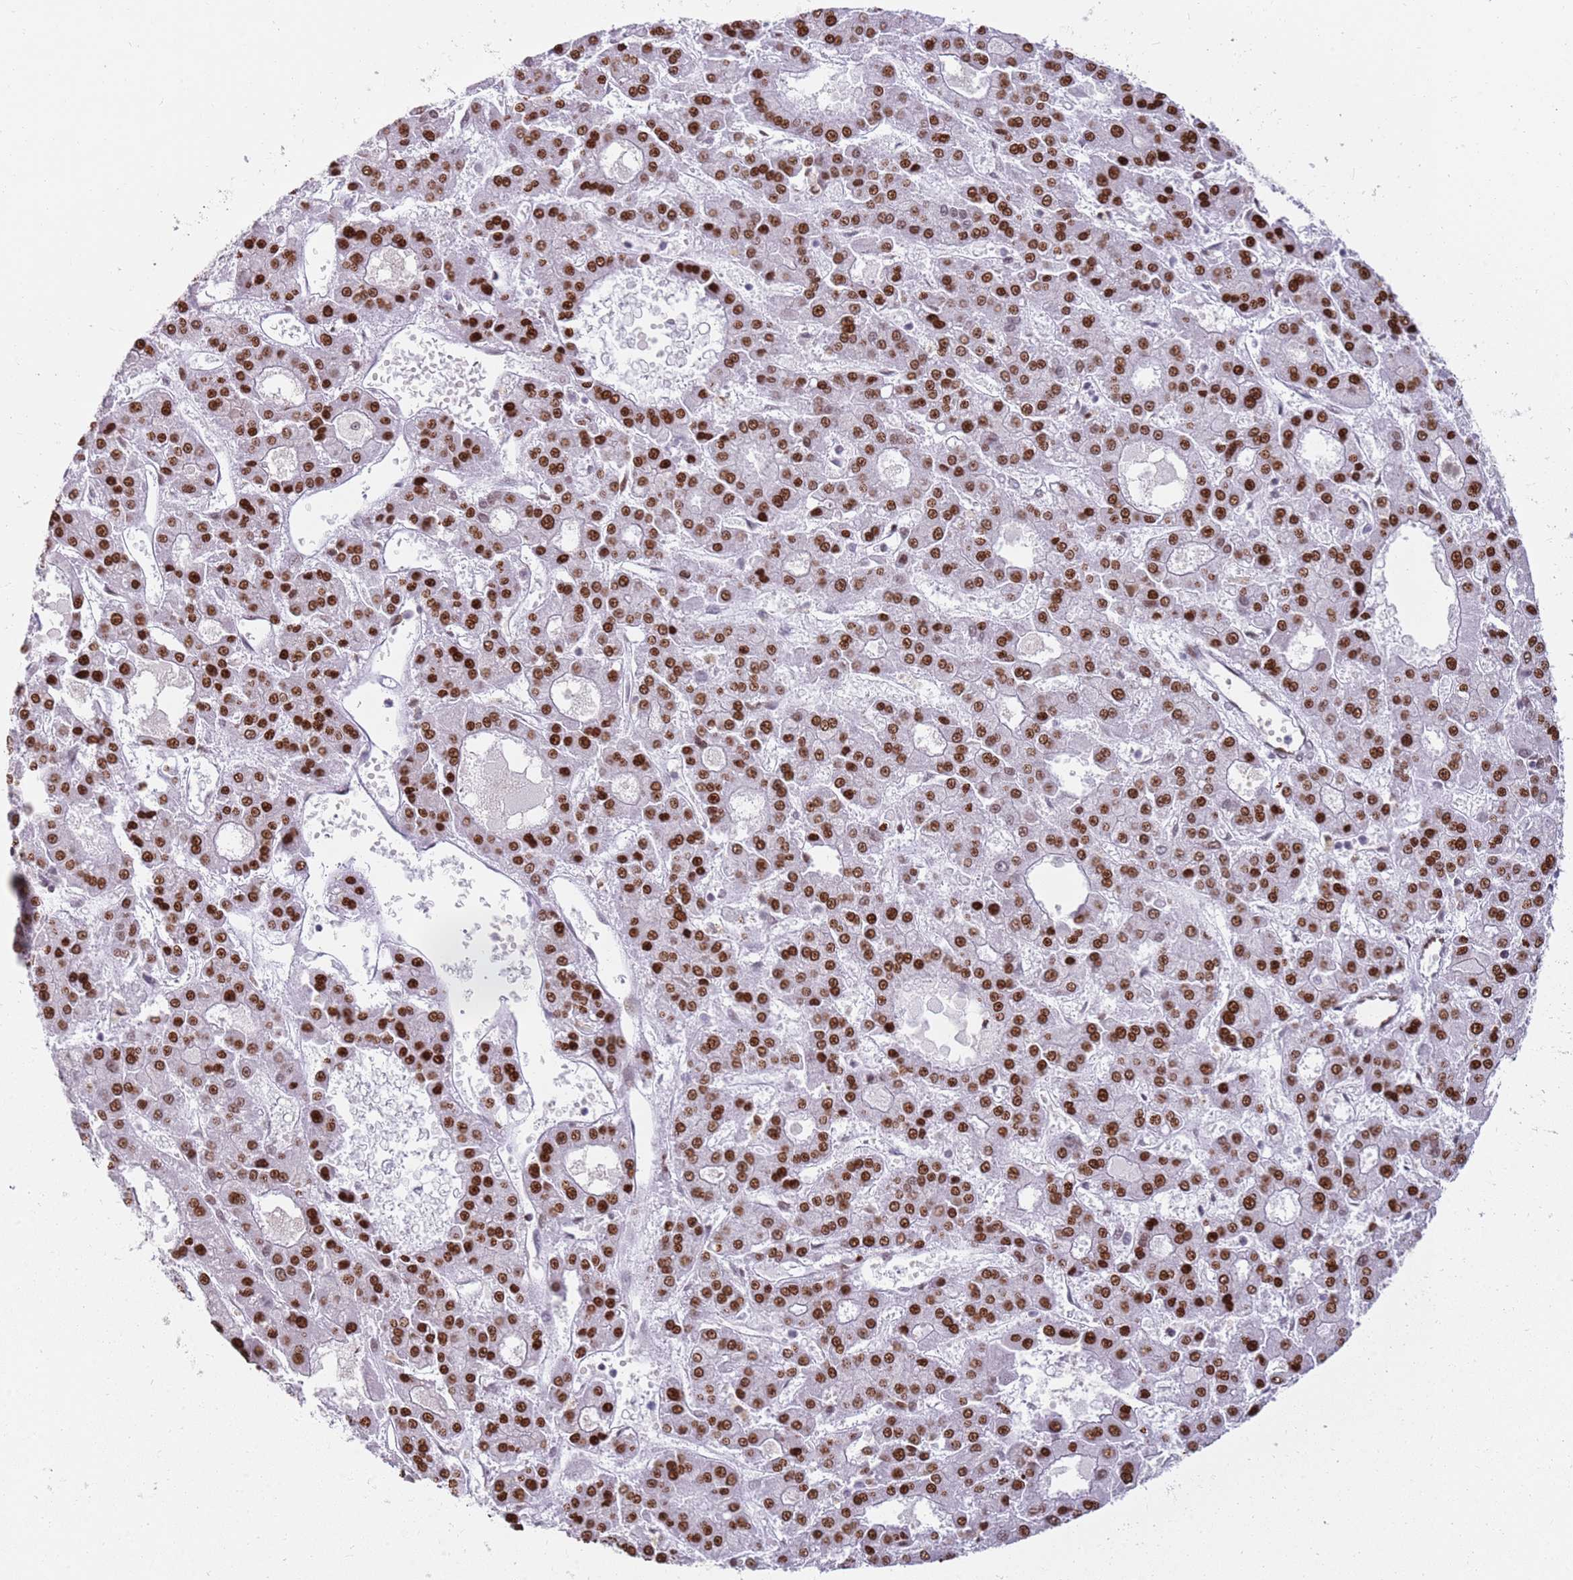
{"staining": {"intensity": "strong", "quantity": ">75%", "location": "nuclear"}, "tissue": "liver cancer", "cell_type": "Tumor cells", "image_type": "cancer", "snomed": [{"axis": "morphology", "description": "Carcinoma, Hepatocellular, NOS"}, {"axis": "topography", "description": "Liver"}], "caption": "Liver hepatocellular carcinoma stained with a brown dye displays strong nuclear positive positivity in about >75% of tumor cells.", "gene": "PHC2", "patient": {"sex": "male", "age": 70}}